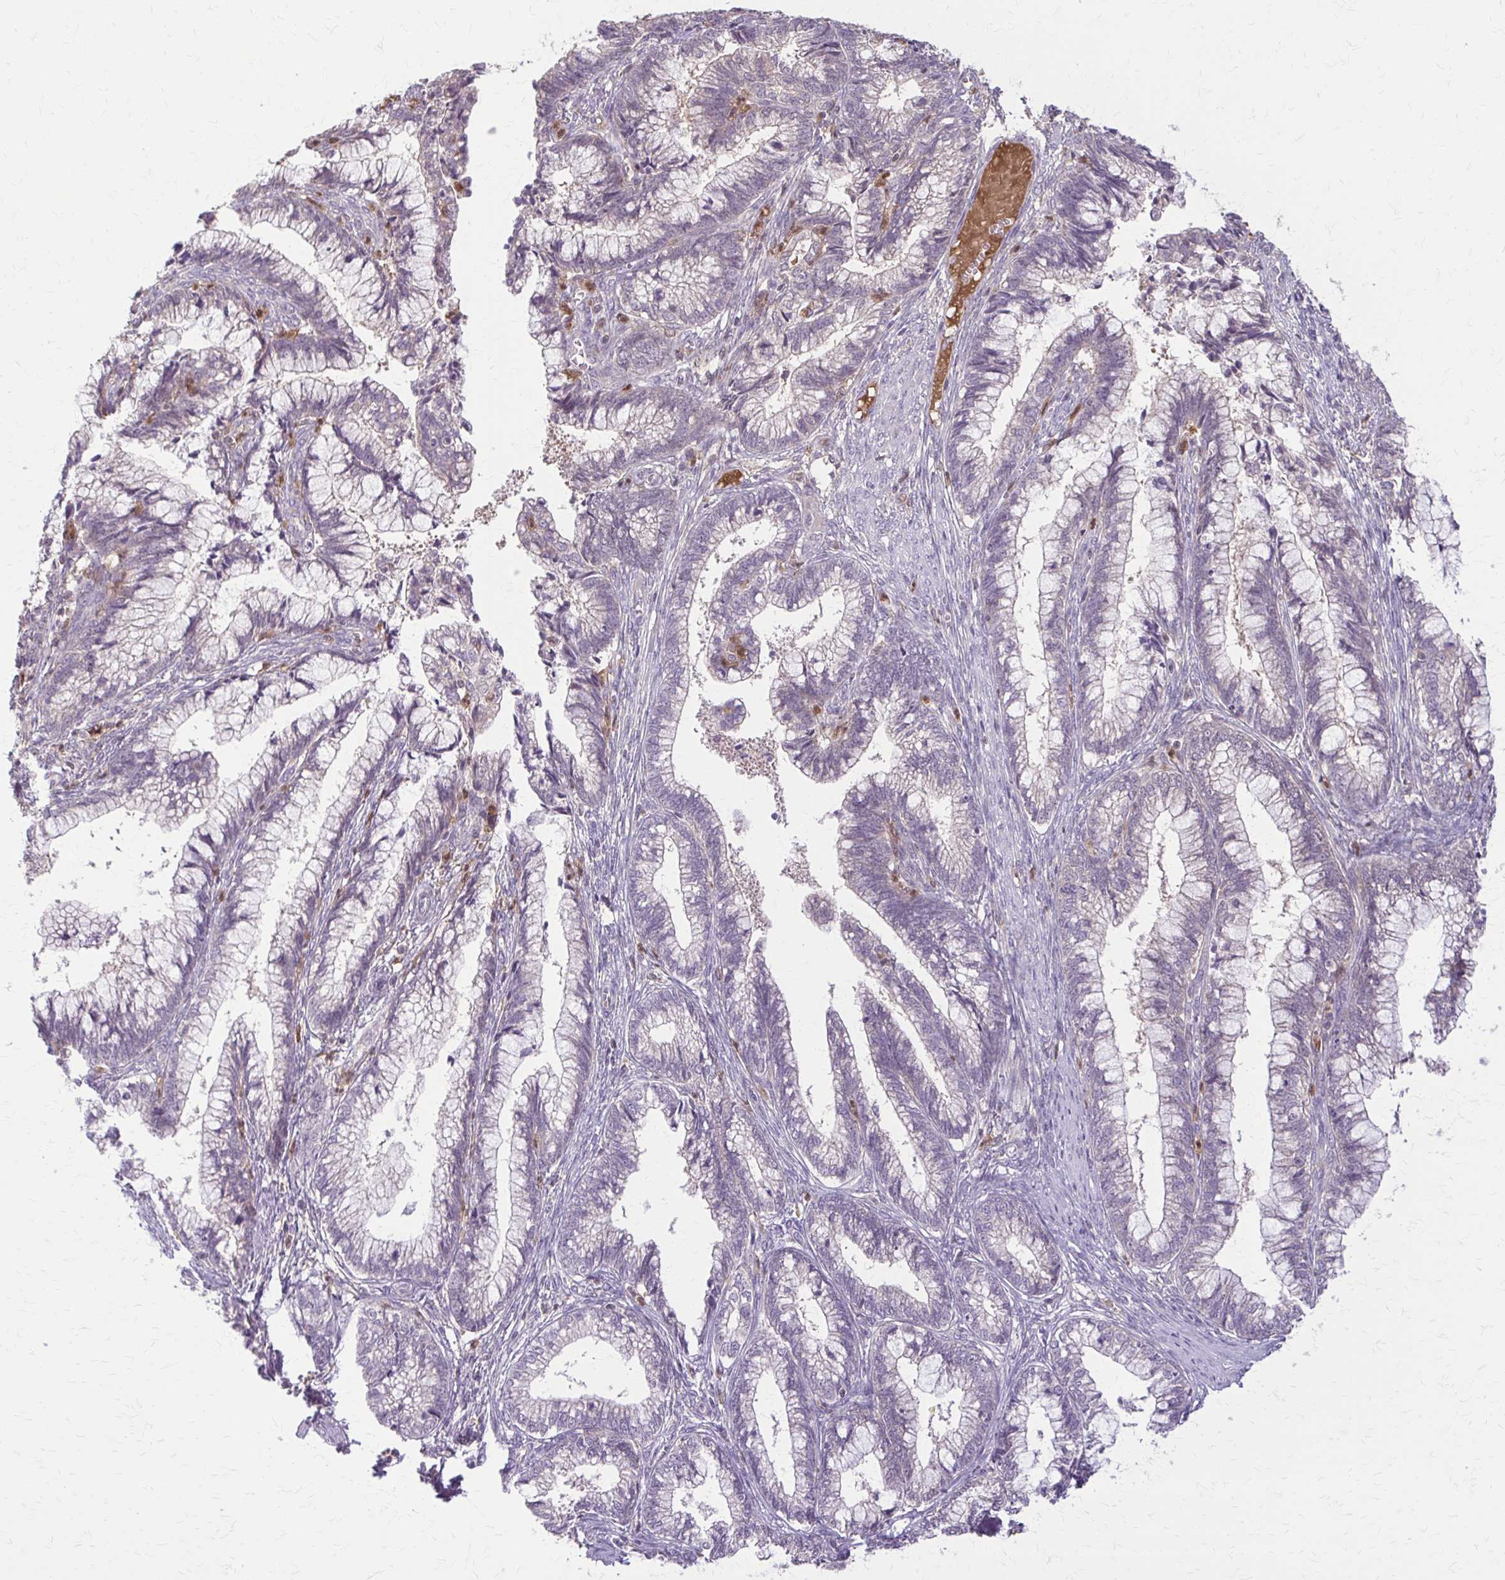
{"staining": {"intensity": "negative", "quantity": "none", "location": "none"}, "tissue": "cervical cancer", "cell_type": "Tumor cells", "image_type": "cancer", "snomed": [{"axis": "morphology", "description": "Adenocarcinoma, NOS"}, {"axis": "topography", "description": "Cervix"}], "caption": "A histopathology image of human adenocarcinoma (cervical) is negative for staining in tumor cells.", "gene": "NRBF2", "patient": {"sex": "female", "age": 44}}